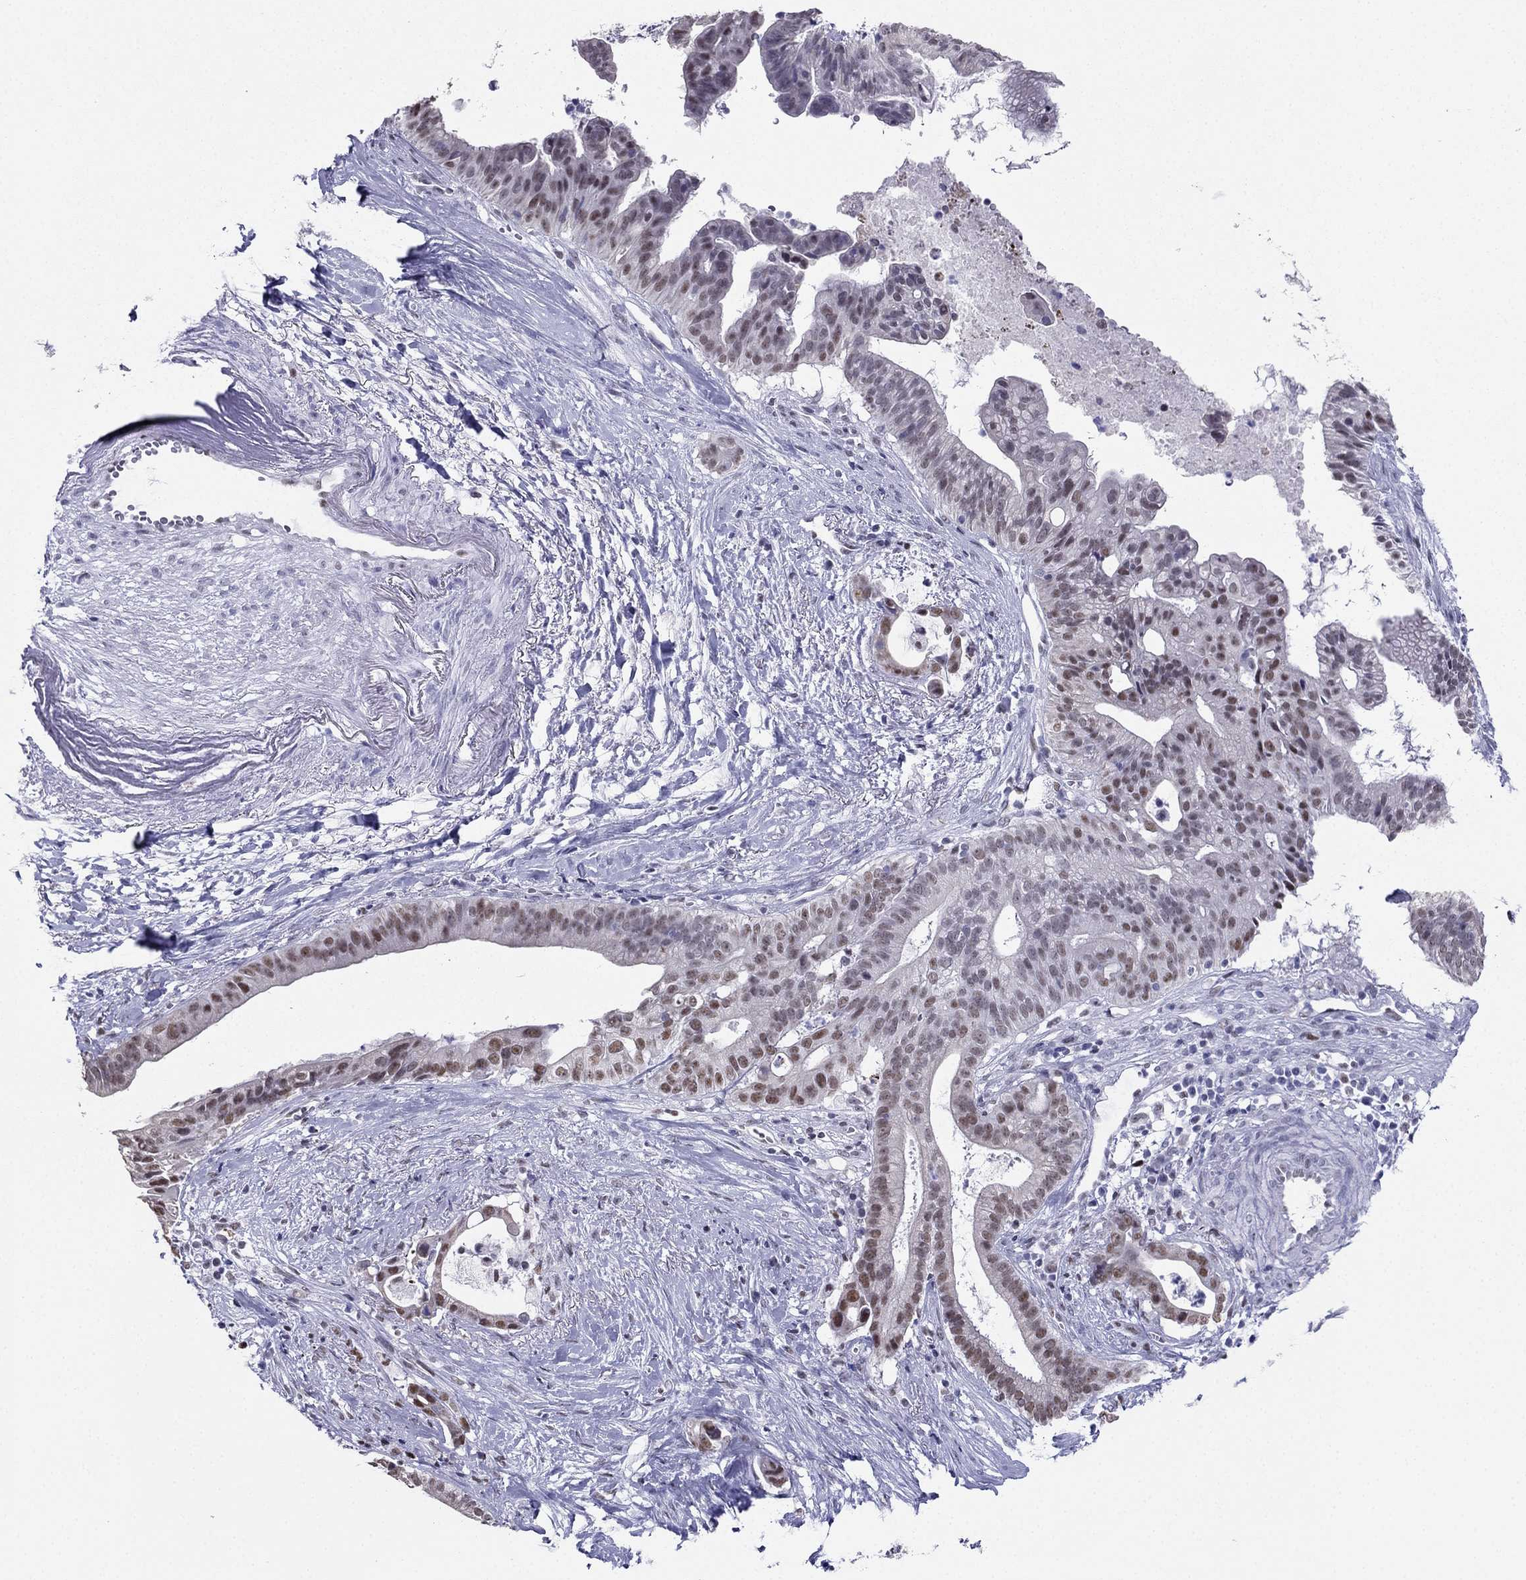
{"staining": {"intensity": "moderate", "quantity": "25%-75%", "location": "nuclear"}, "tissue": "pancreatic cancer", "cell_type": "Tumor cells", "image_type": "cancer", "snomed": [{"axis": "morphology", "description": "Adenocarcinoma, NOS"}, {"axis": "topography", "description": "Pancreas"}], "caption": "This is a micrograph of immunohistochemistry (IHC) staining of pancreatic adenocarcinoma, which shows moderate positivity in the nuclear of tumor cells.", "gene": "PPM1G", "patient": {"sex": "male", "age": 61}}